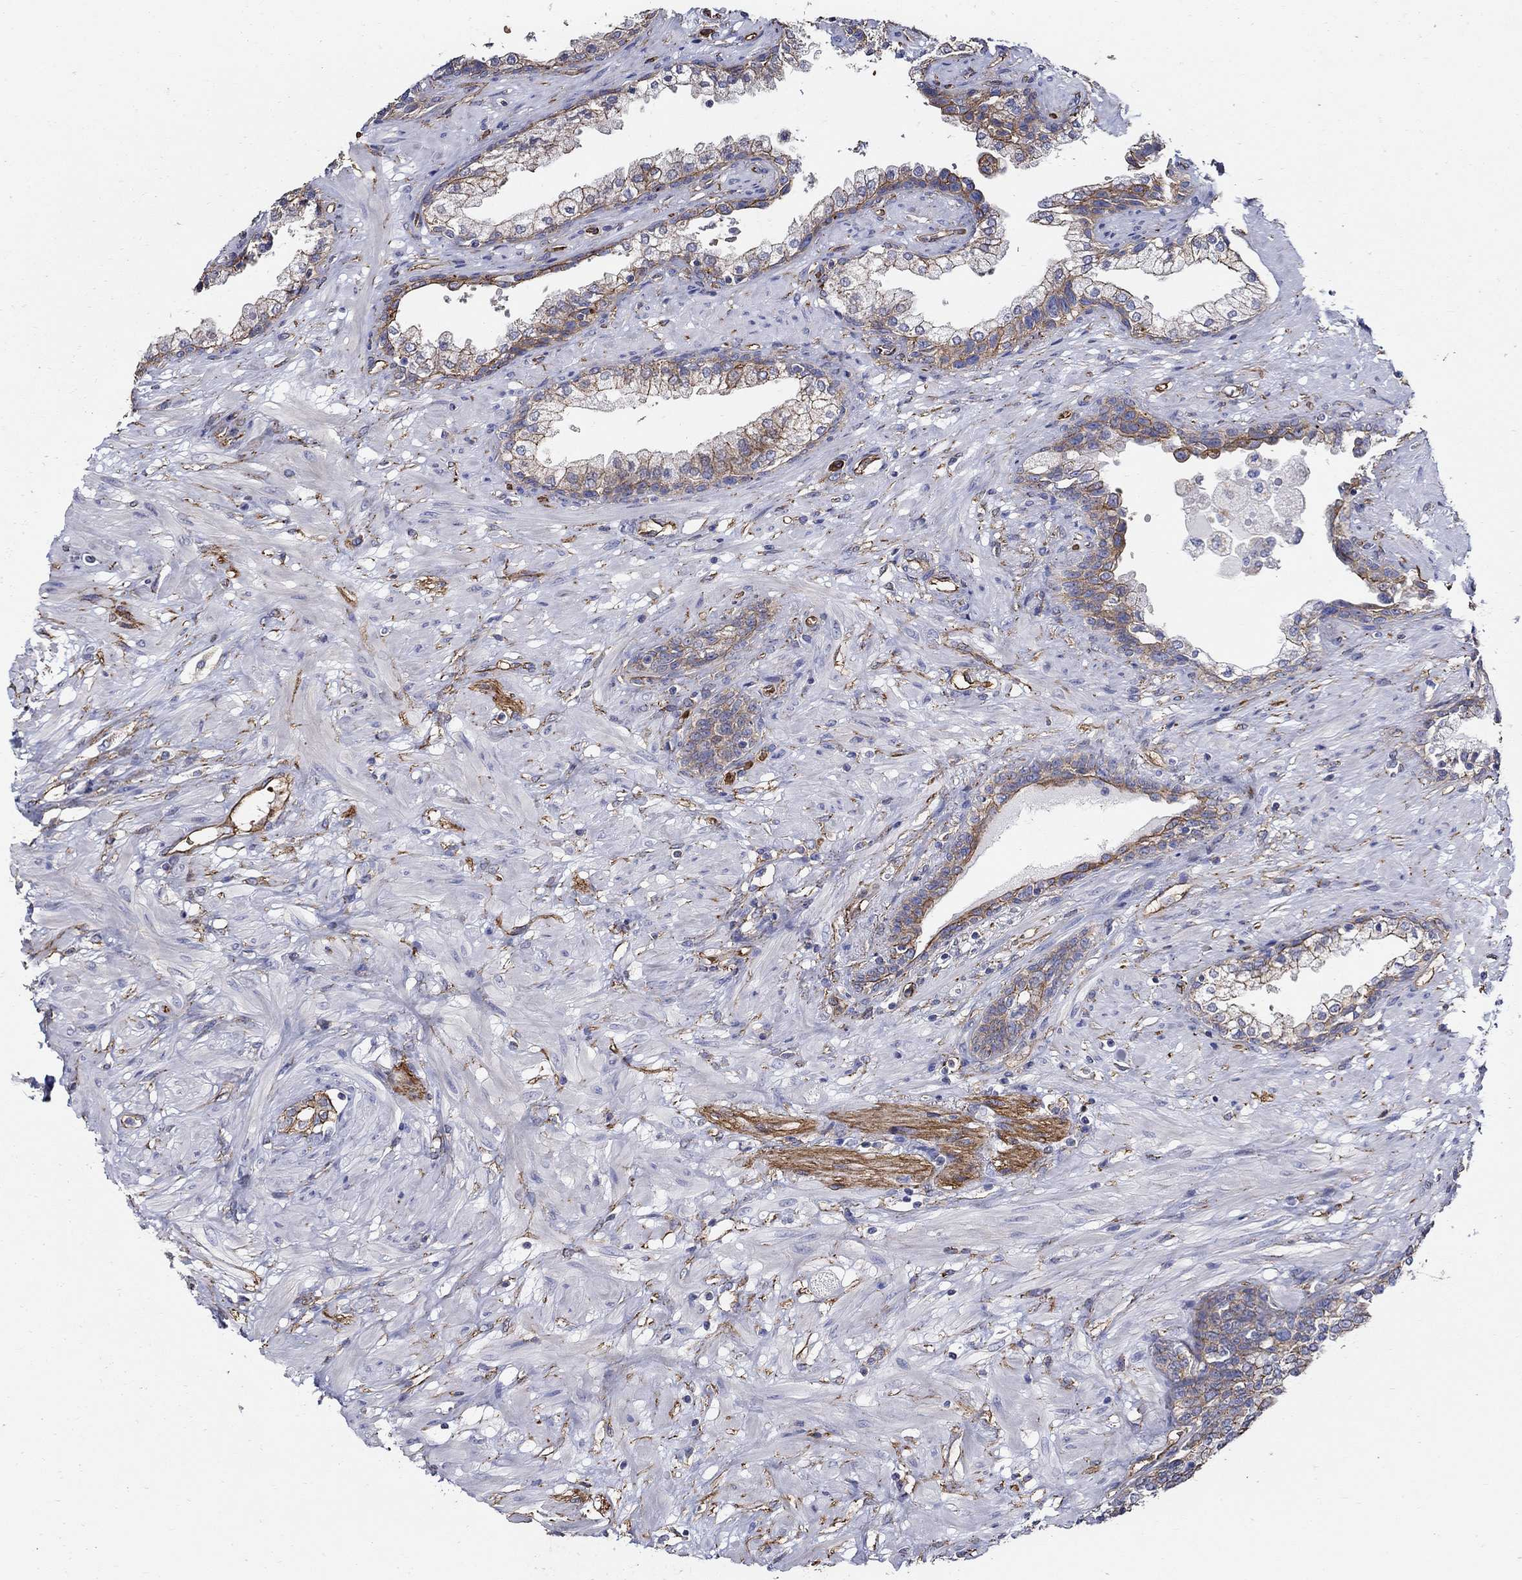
{"staining": {"intensity": "strong", "quantity": "<25%", "location": "cytoplasmic/membranous"}, "tissue": "prostate", "cell_type": "Glandular cells", "image_type": "normal", "snomed": [{"axis": "morphology", "description": "Normal tissue, NOS"}, {"axis": "topography", "description": "Prostate"}], "caption": "DAB immunohistochemical staining of benign human prostate reveals strong cytoplasmic/membranous protein expression in approximately <25% of glandular cells. (Brightfield microscopy of DAB IHC at high magnification).", "gene": "APBB3", "patient": {"sex": "male", "age": 63}}